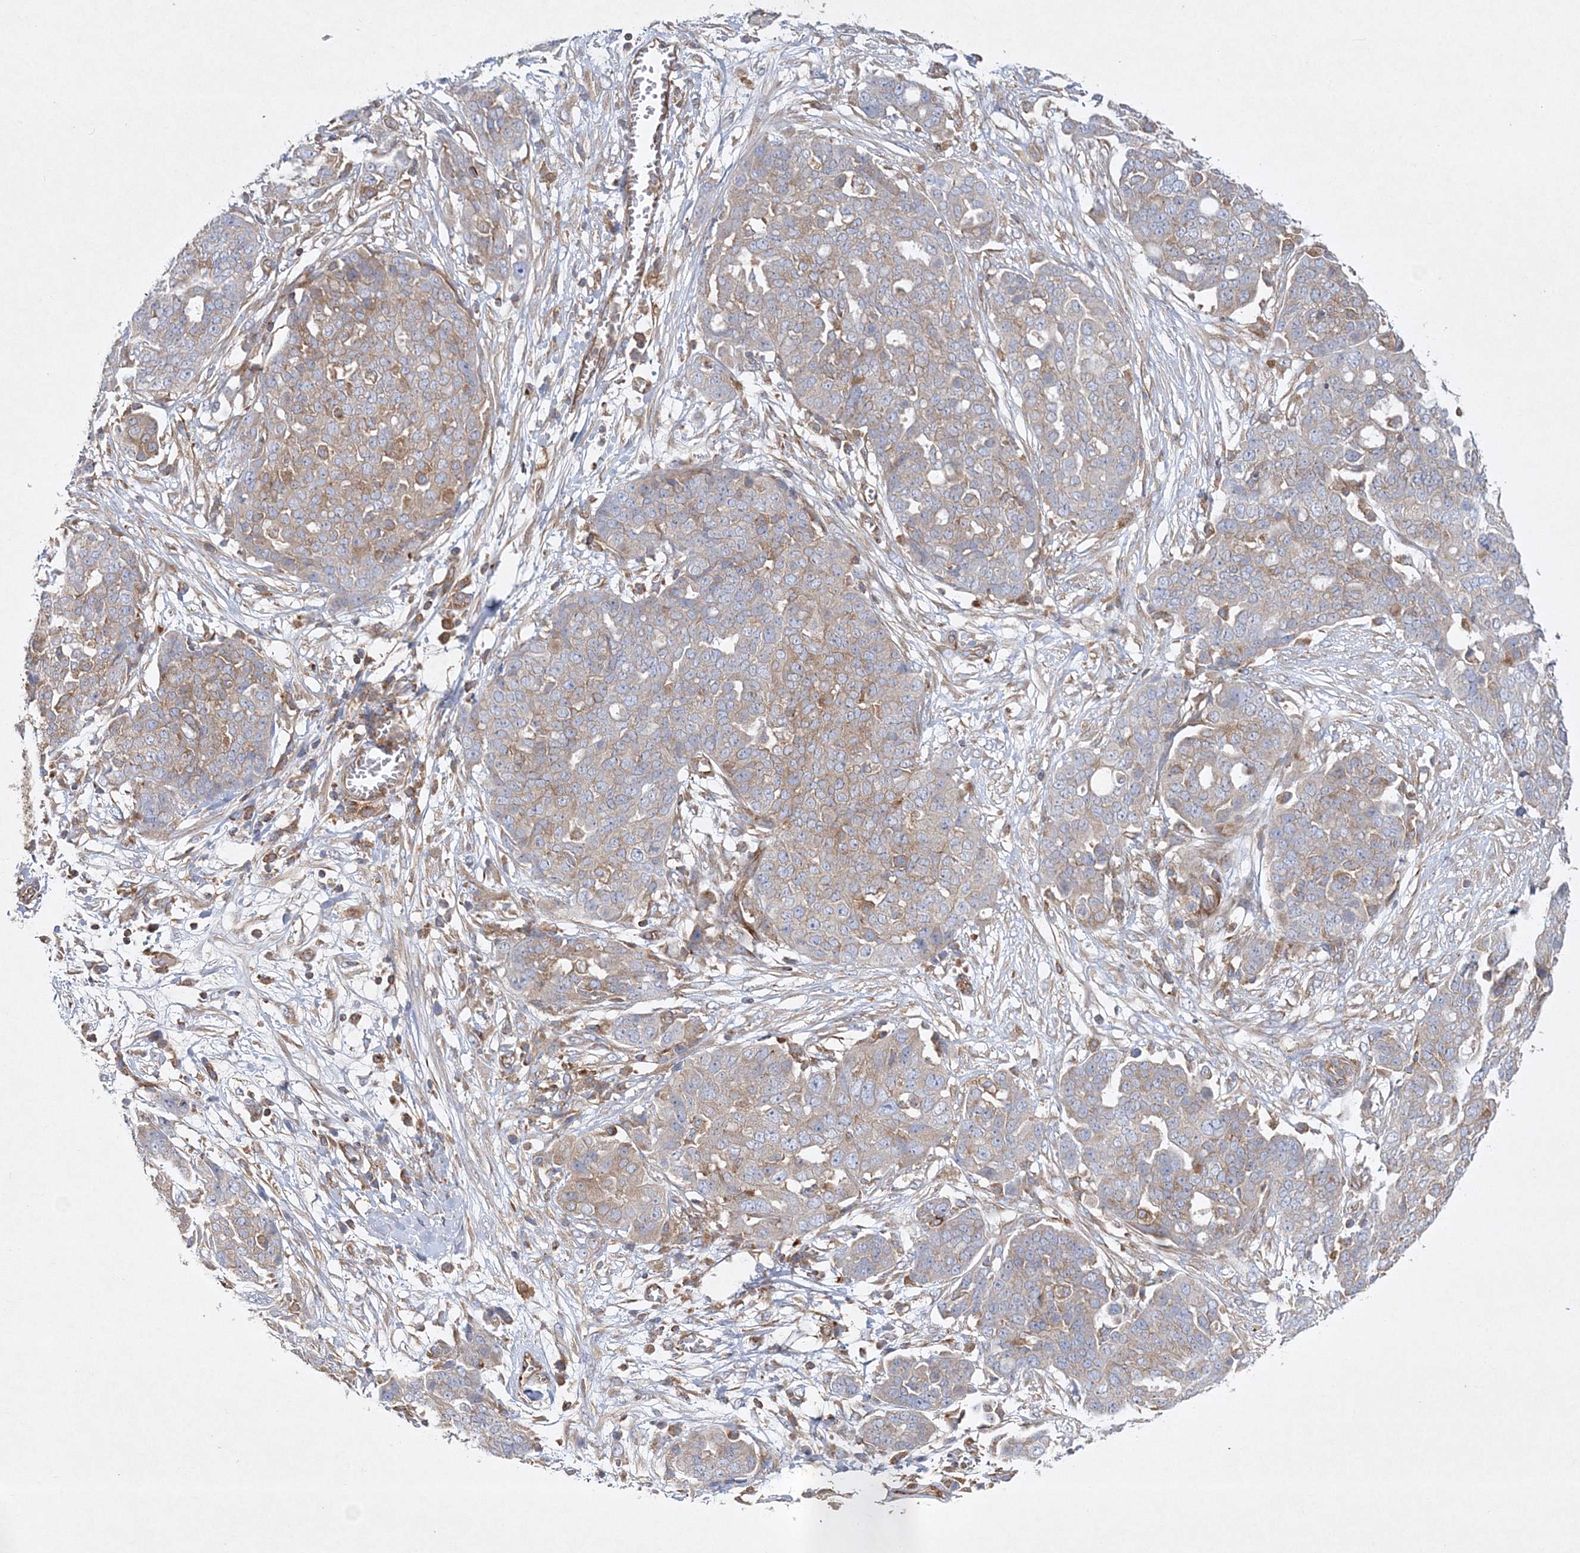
{"staining": {"intensity": "weak", "quantity": ">75%", "location": "cytoplasmic/membranous"}, "tissue": "ovarian cancer", "cell_type": "Tumor cells", "image_type": "cancer", "snomed": [{"axis": "morphology", "description": "Cystadenocarcinoma, serous, NOS"}, {"axis": "topography", "description": "Soft tissue"}, {"axis": "topography", "description": "Ovary"}], "caption": "Brown immunohistochemical staining in ovarian serous cystadenocarcinoma displays weak cytoplasmic/membranous positivity in approximately >75% of tumor cells.", "gene": "WDR37", "patient": {"sex": "female", "age": 57}}